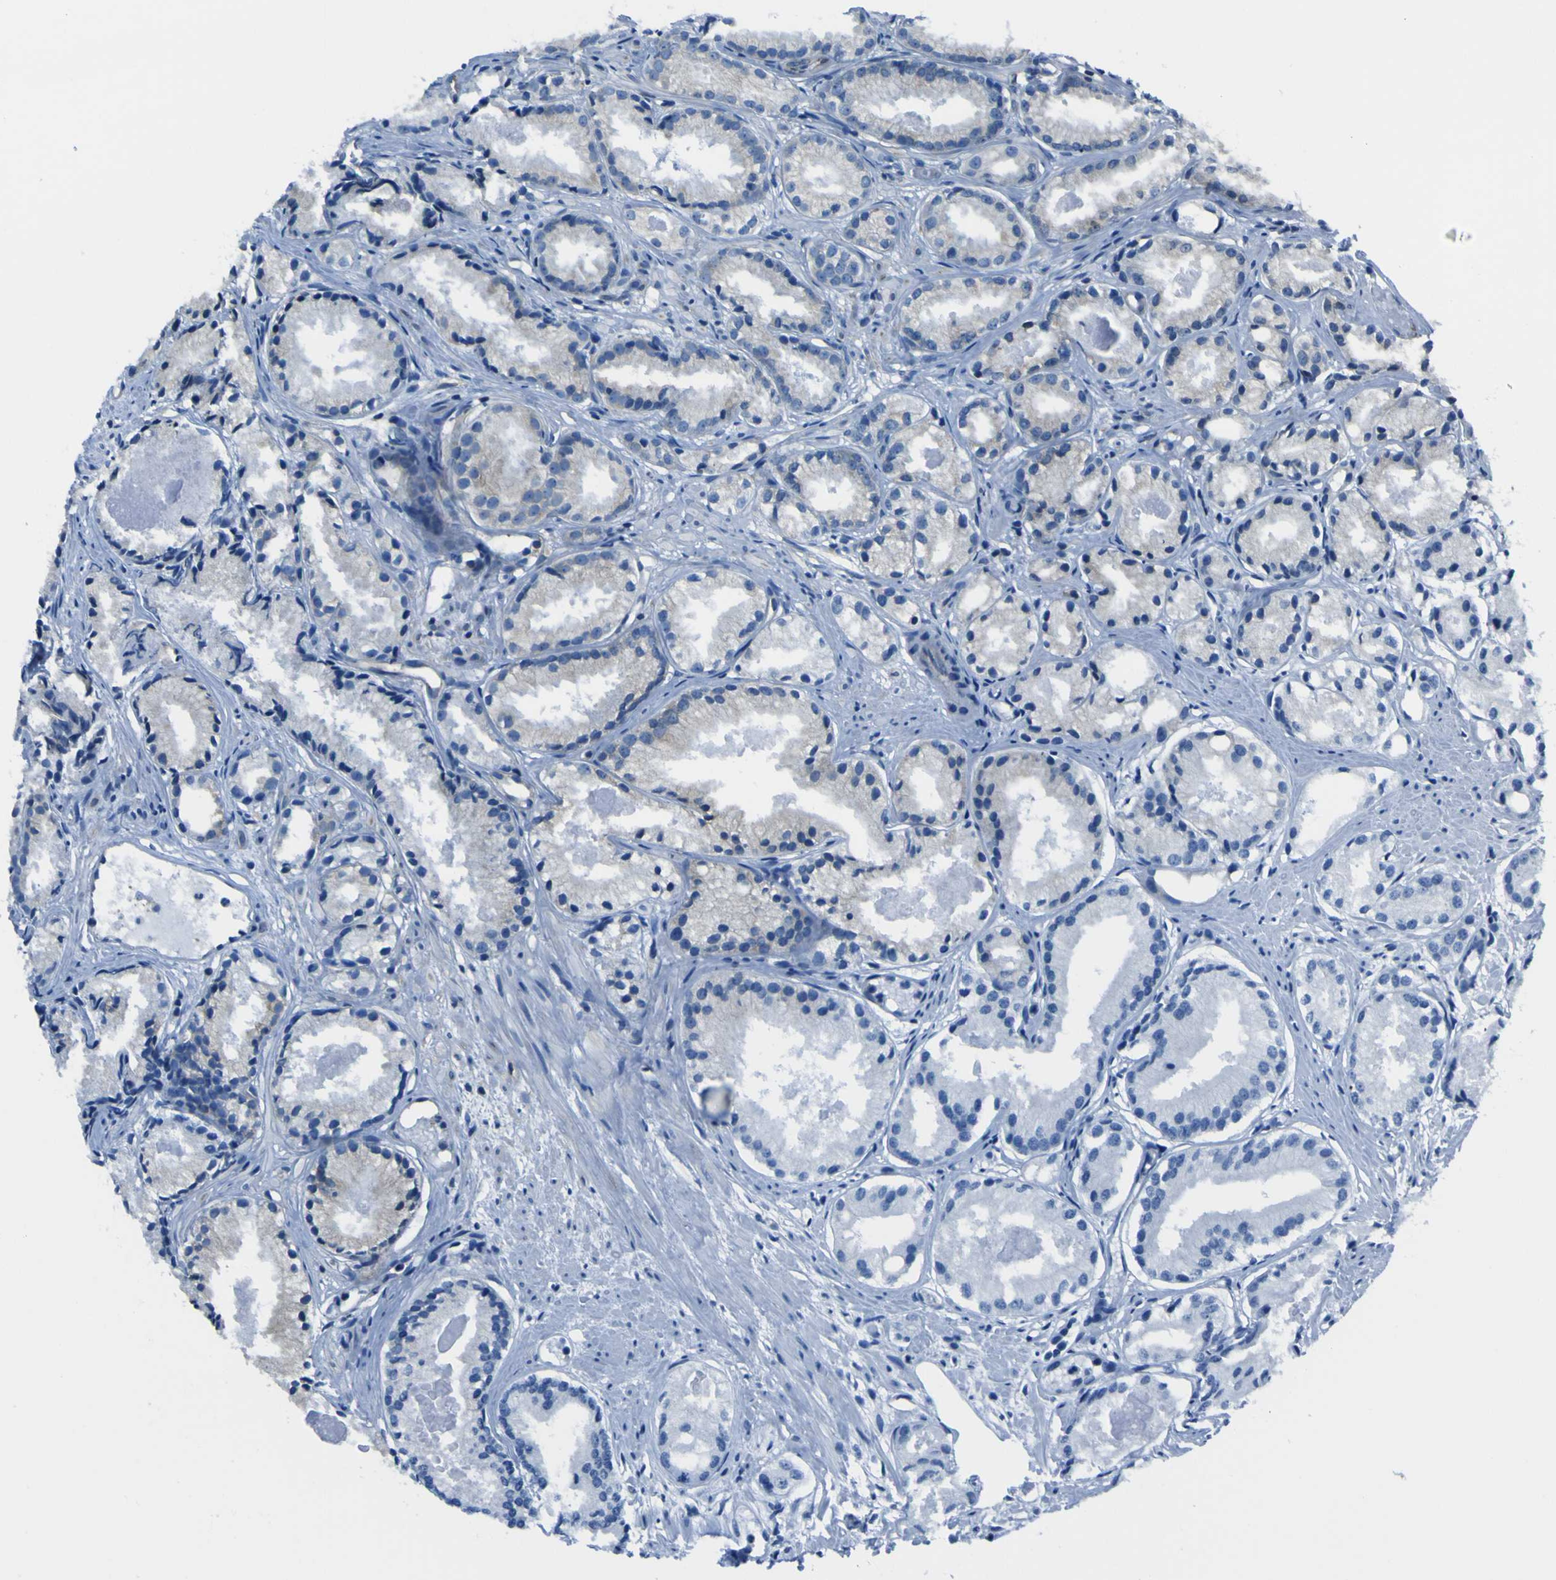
{"staining": {"intensity": "moderate", "quantity": "<25%", "location": "cytoplasmic/membranous"}, "tissue": "prostate cancer", "cell_type": "Tumor cells", "image_type": "cancer", "snomed": [{"axis": "morphology", "description": "Adenocarcinoma, Low grade"}, {"axis": "topography", "description": "Prostate"}], "caption": "Approximately <25% of tumor cells in prostate cancer demonstrate moderate cytoplasmic/membranous protein expression as visualized by brown immunohistochemical staining.", "gene": "STIM1", "patient": {"sex": "male", "age": 72}}